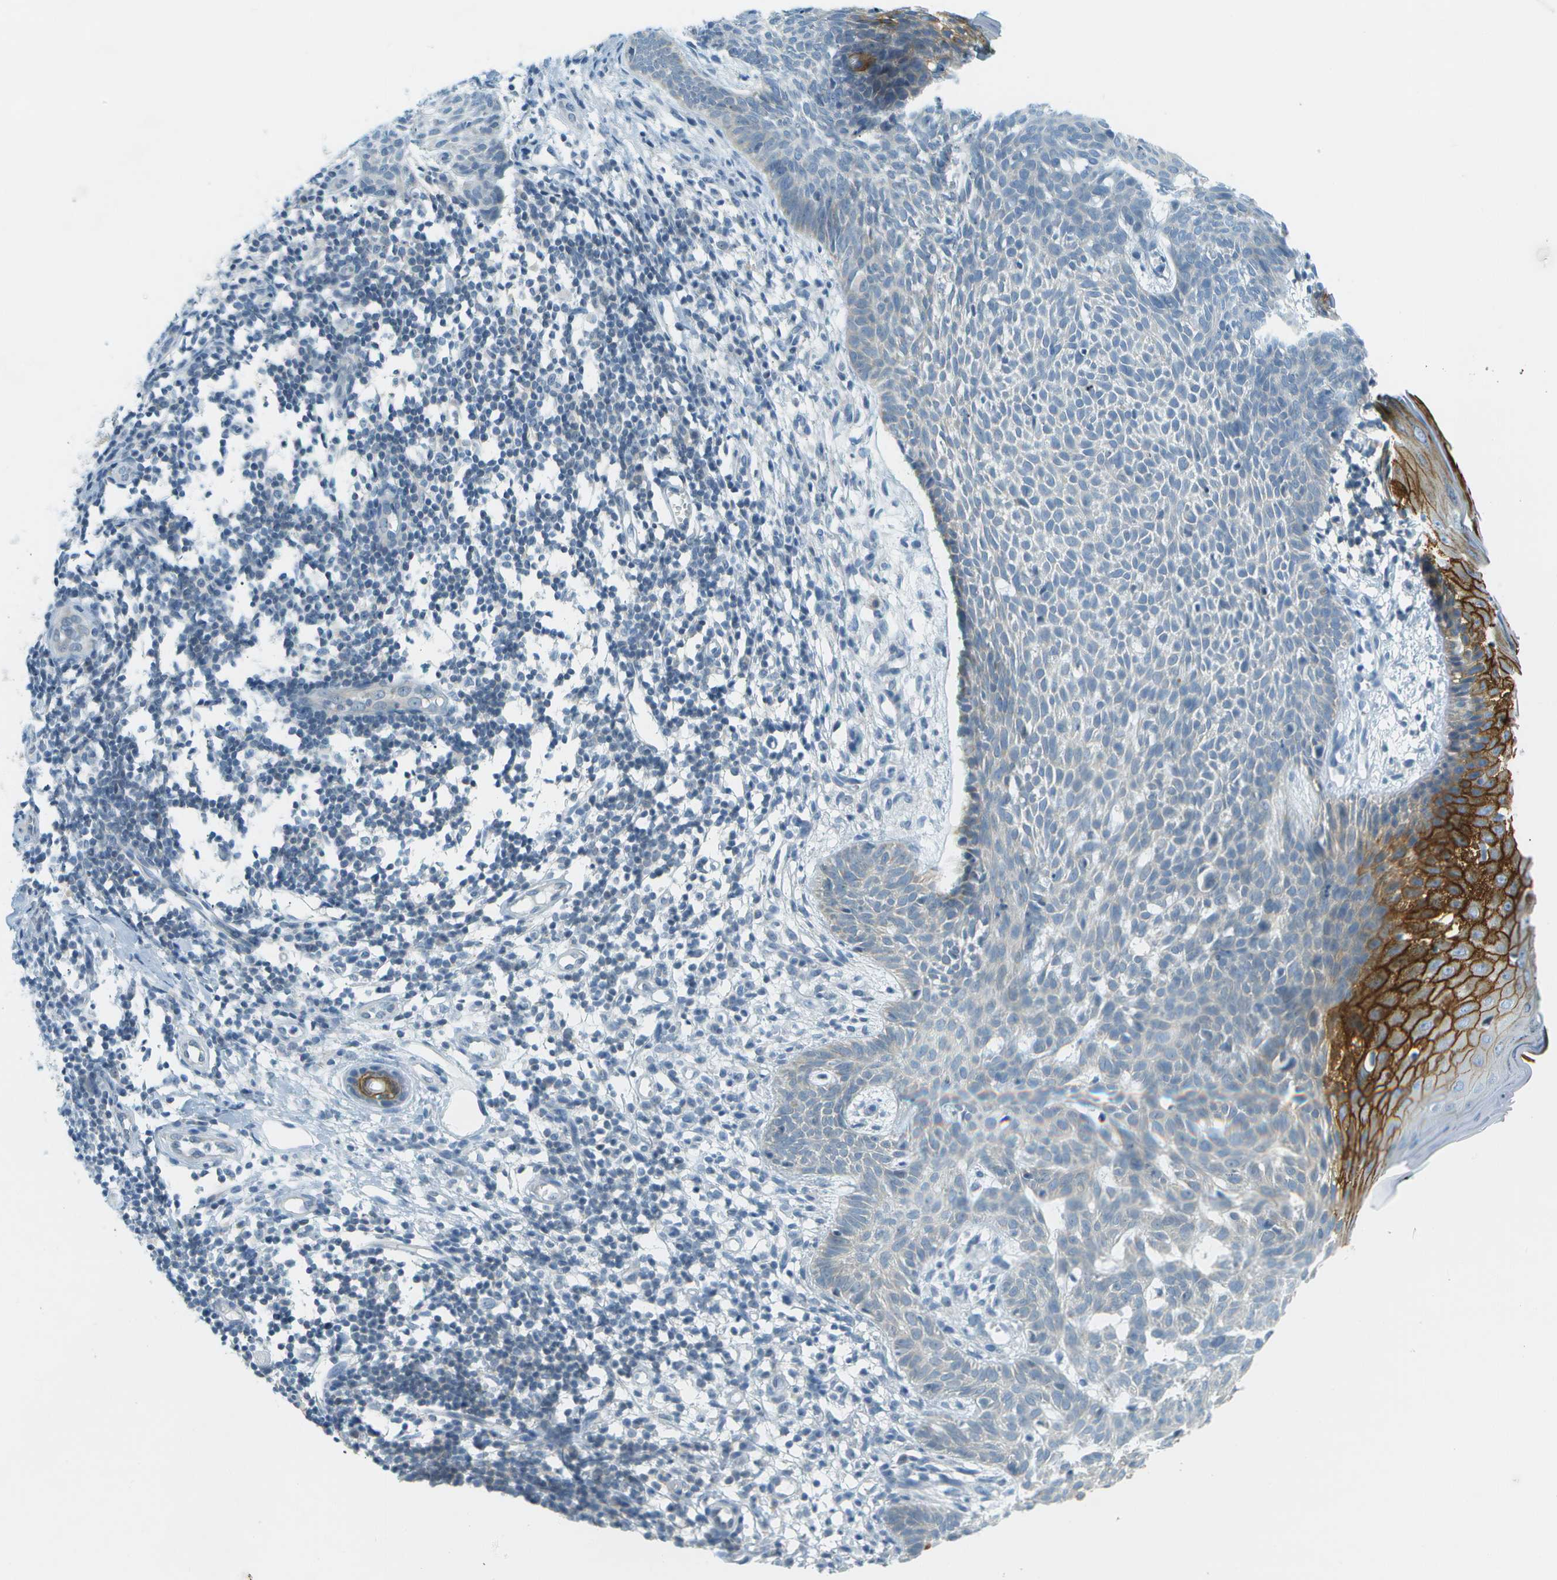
{"staining": {"intensity": "moderate", "quantity": "<25%", "location": "cytoplasmic/membranous"}, "tissue": "skin cancer", "cell_type": "Tumor cells", "image_type": "cancer", "snomed": [{"axis": "morphology", "description": "Basal cell carcinoma"}, {"axis": "topography", "description": "Skin"}], "caption": "The immunohistochemical stain shows moderate cytoplasmic/membranous staining in tumor cells of basal cell carcinoma (skin) tissue.", "gene": "SMYD5", "patient": {"sex": "male", "age": 60}}